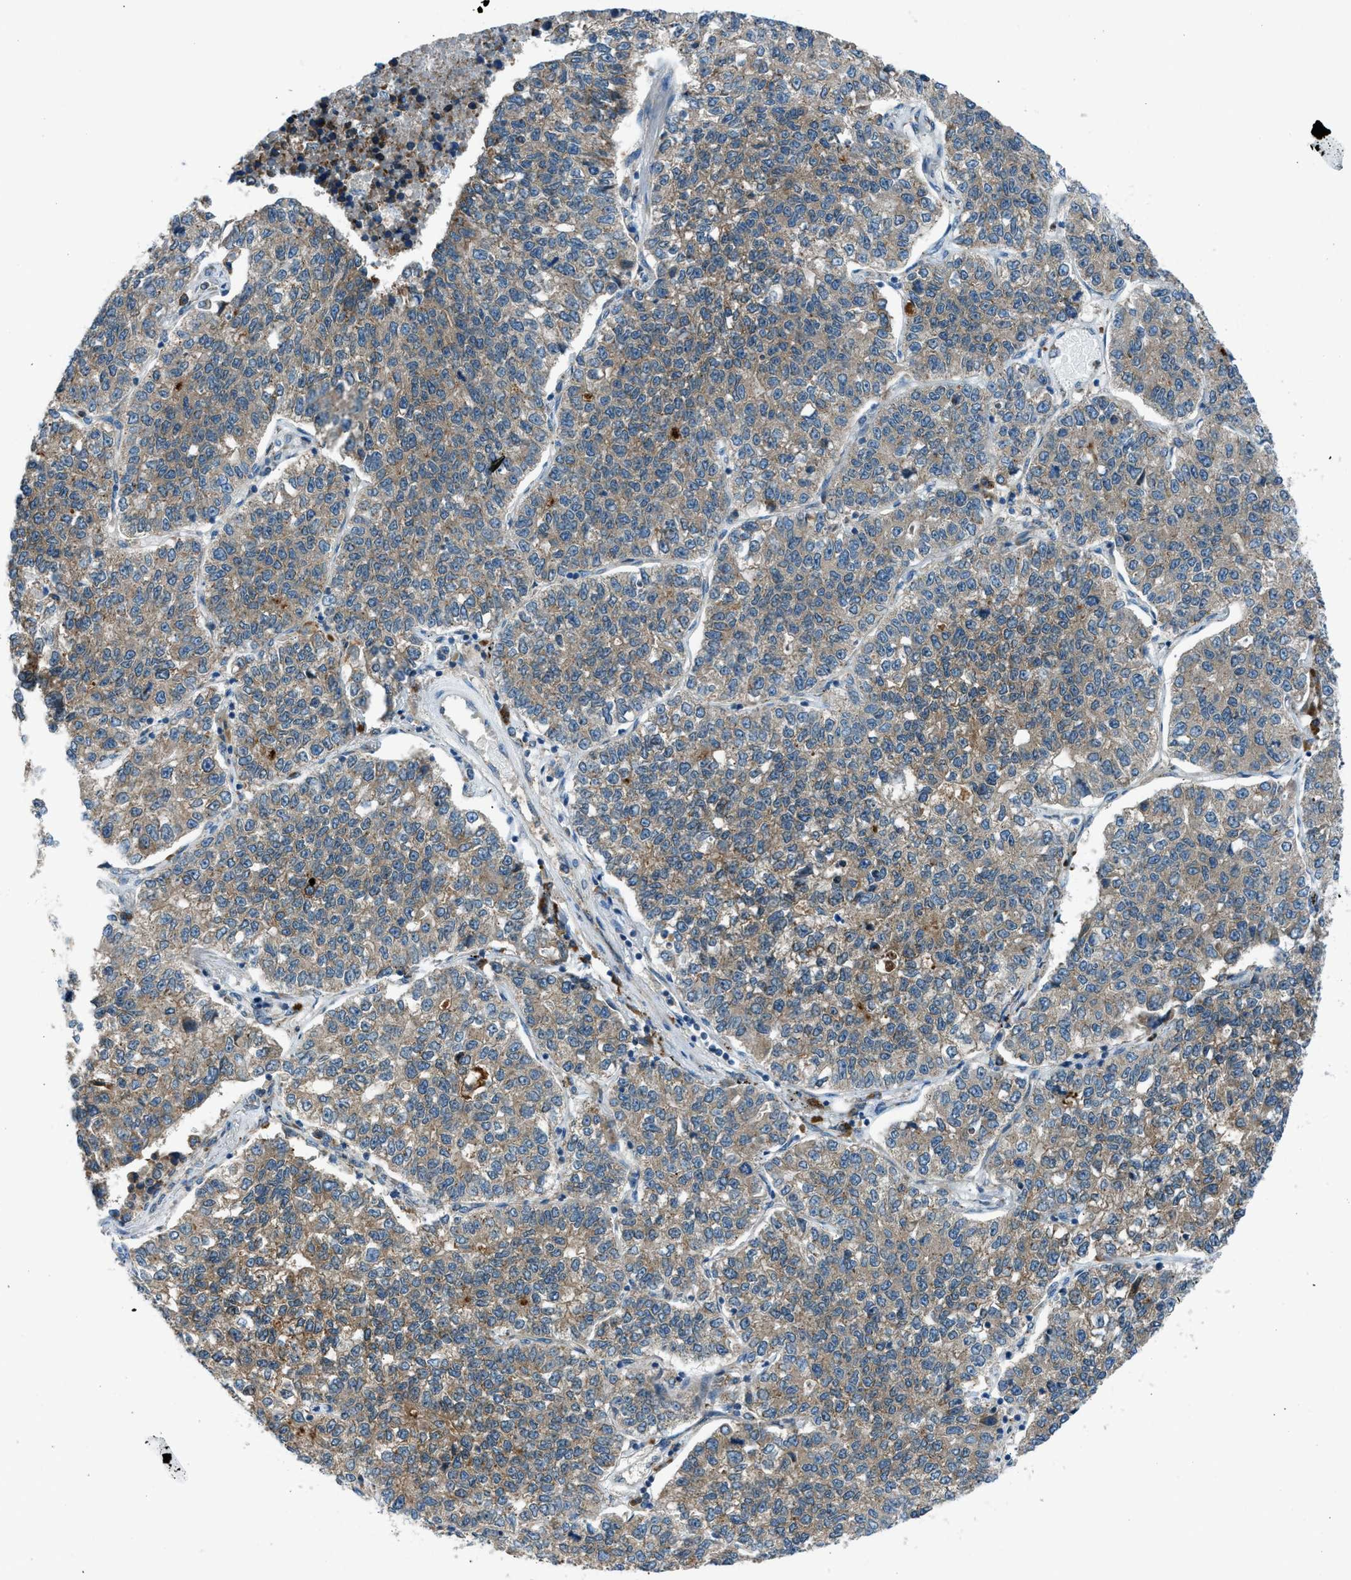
{"staining": {"intensity": "weak", "quantity": ">75%", "location": "cytoplasmic/membranous"}, "tissue": "lung cancer", "cell_type": "Tumor cells", "image_type": "cancer", "snomed": [{"axis": "morphology", "description": "Adenocarcinoma, NOS"}, {"axis": "topography", "description": "Lung"}], "caption": "Immunohistochemistry micrograph of human lung cancer (adenocarcinoma) stained for a protein (brown), which shows low levels of weak cytoplasmic/membranous expression in approximately >75% of tumor cells.", "gene": "EDARADD", "patient": {"sex": "male", "age": 49}}